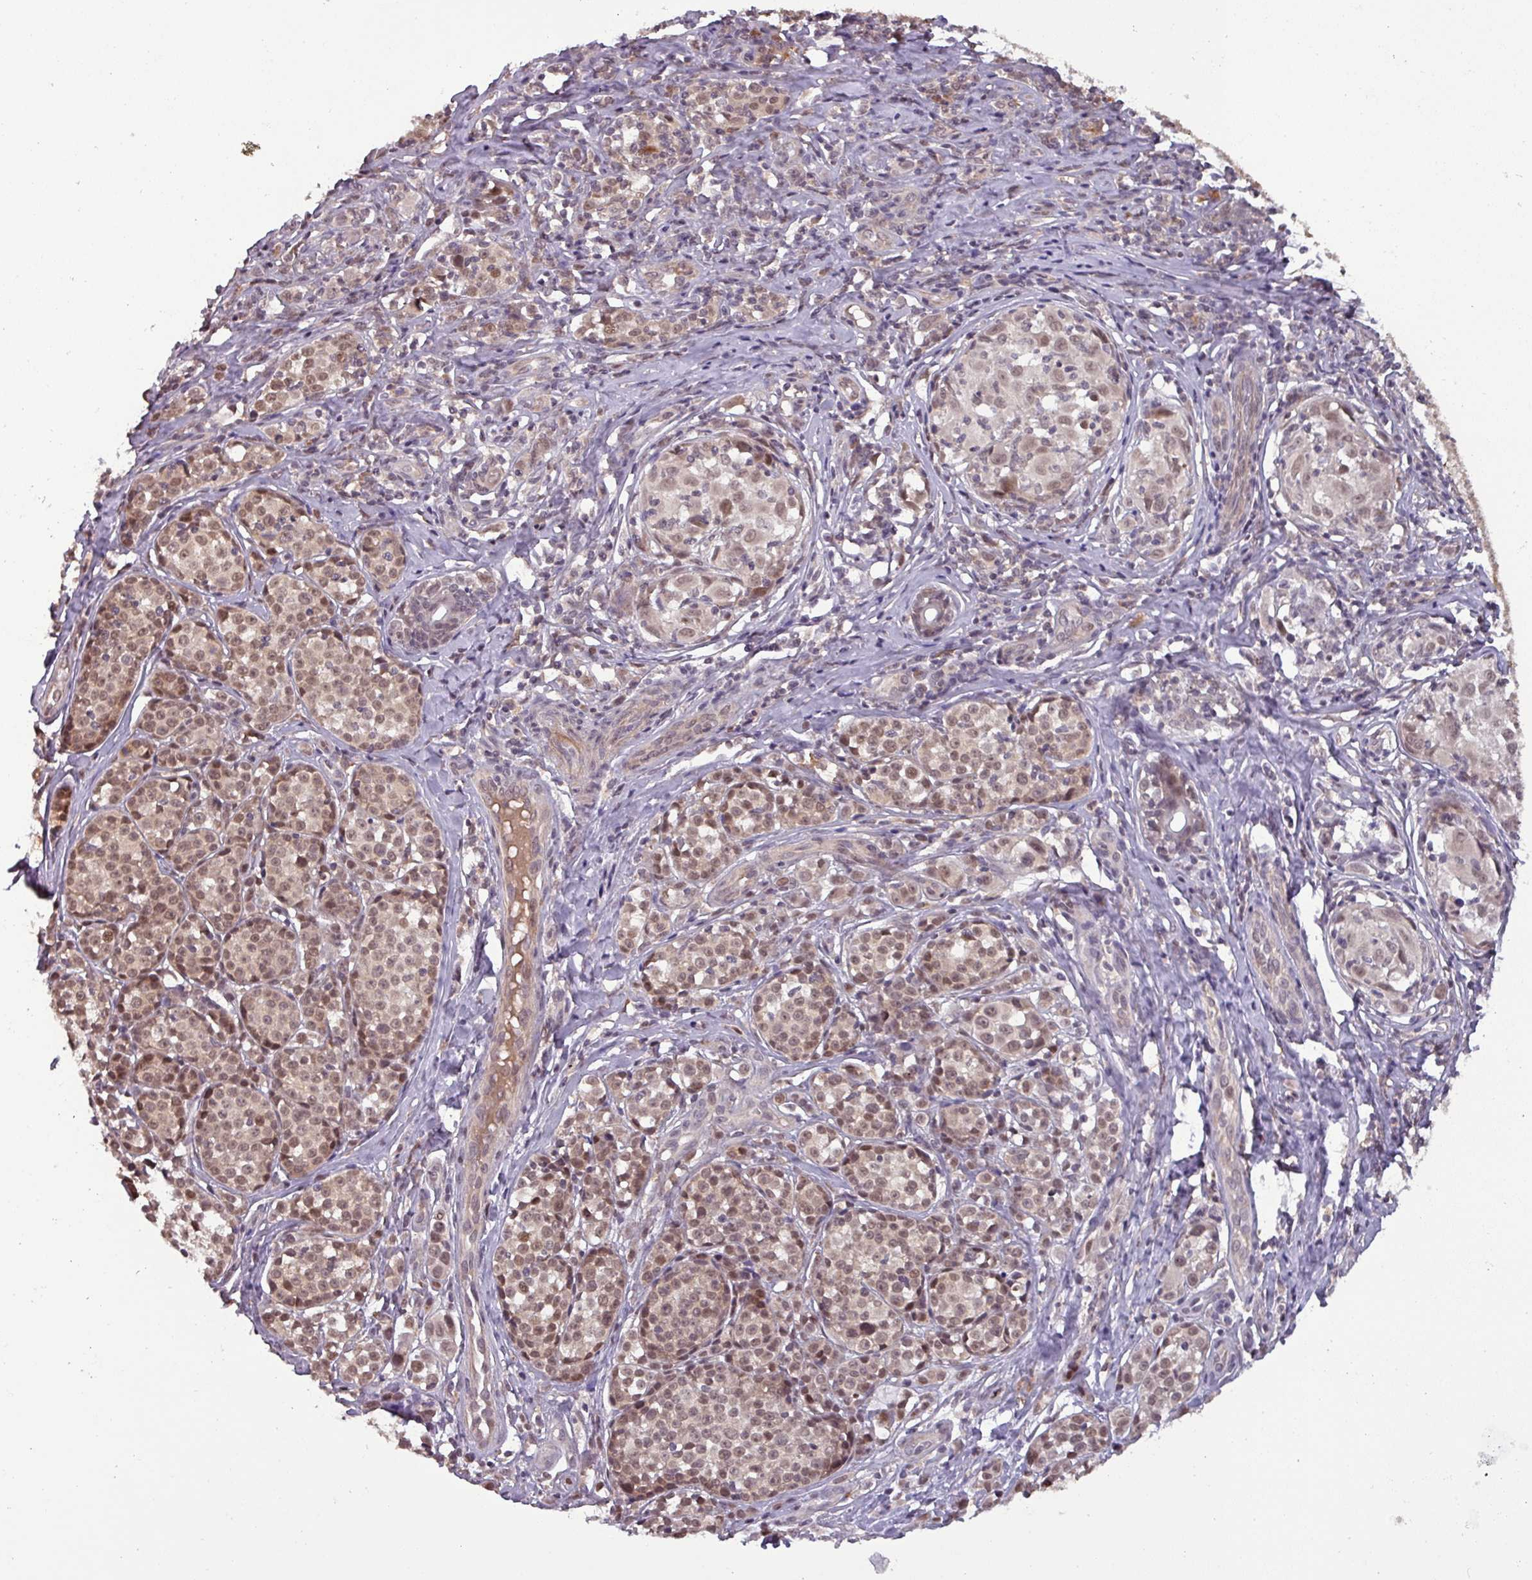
{"staining": {"intensity": "moderate", "quantity": "25%-75%", "location": "nuclear"}, "tissue": "melanoma", "cell_type": "Tumor cells", "image_type": "cancer", "snomed": [{"axis": "morphology", "description": "Malignant melanoma, NOS"}, {"axis": "topography", "description": "Skin"}], "caption": "Moderate nuclear protein positivity is identified in about 25%-75% of tumor cells in malignant melanoma.", "gene": "NOB1", "patient": {"sex": "female", "age": 35}}